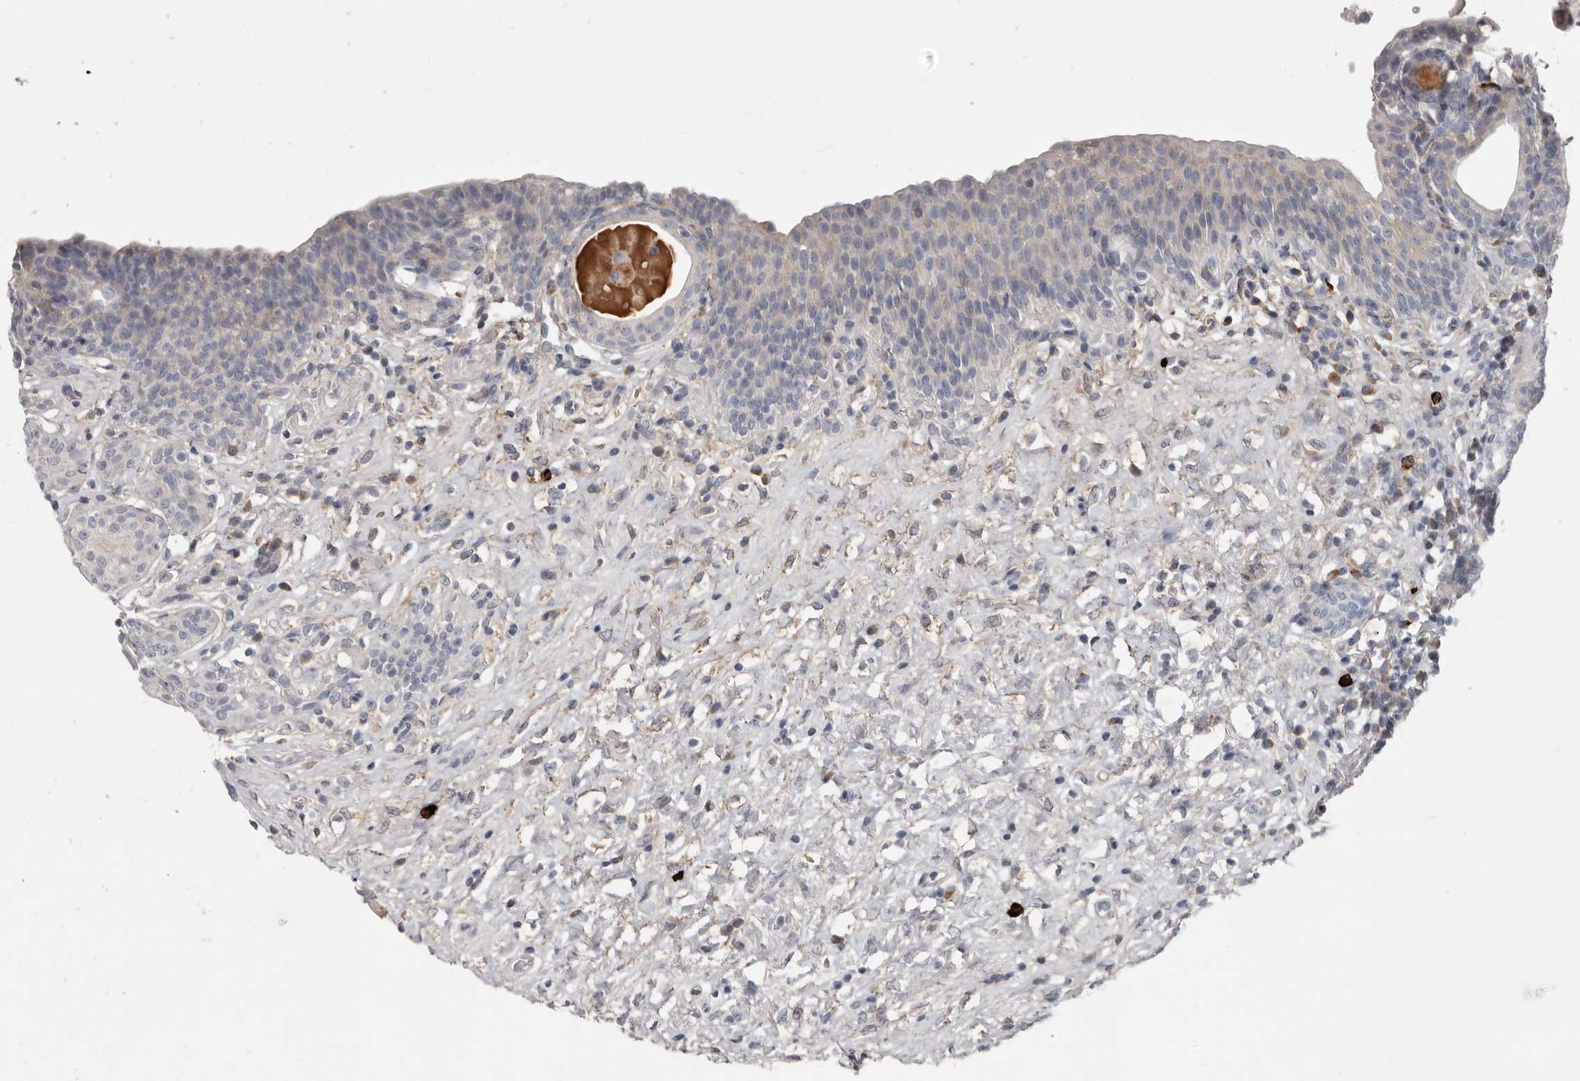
{"staining": {"intensity": "negative", "quantity": "none", "location": "none"}, "tissue": "urinary bladder", "cell_type": "Urothelial cells", "image_type": "normal", "snomed": [{"axis": "morphology", "description": "Normal tissue, NOS"}, {"axis": "topography", "description": "Urinary bladder"}], "caption": "The histopathology image shows no staining of urothelial cells in unremarkable urinary bladder.", "gene": "ZNF114", "patient": {"sex": "male", "age": 83}}